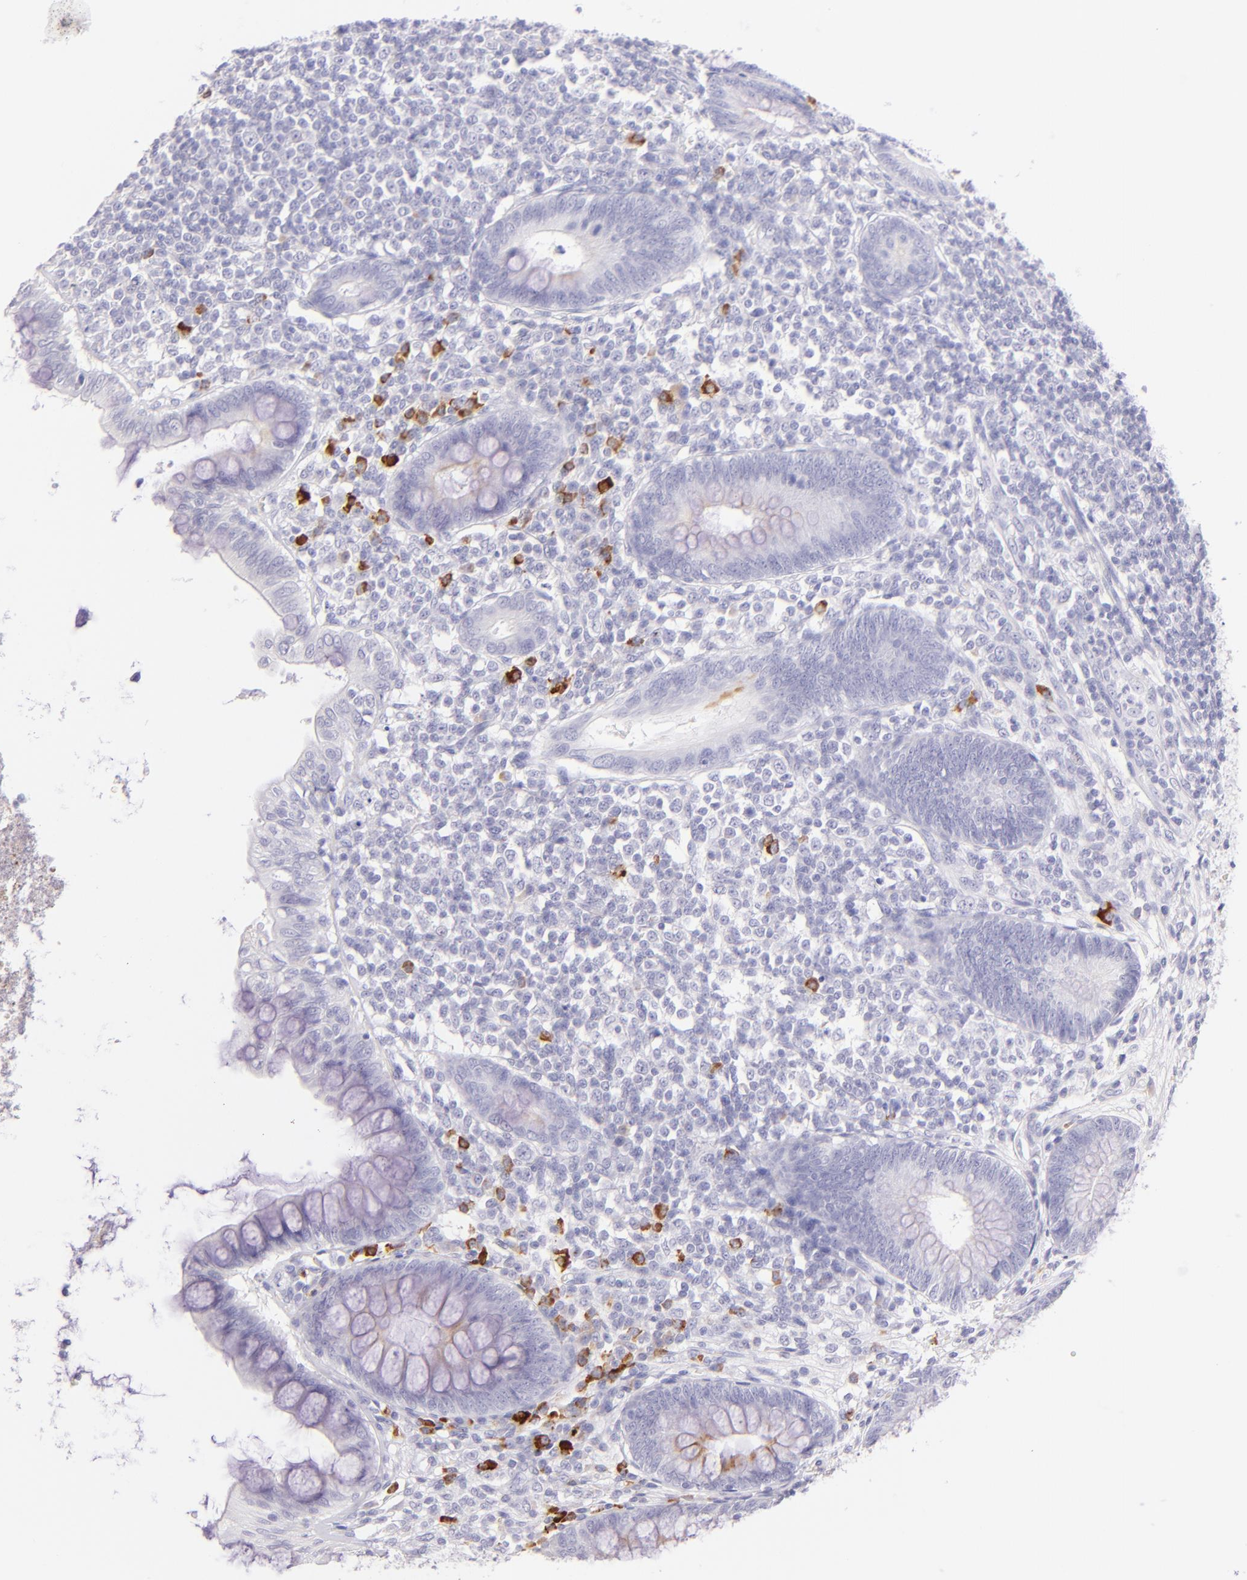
{"staining": {"intensity": "weak", "quantity": "<25%", "location": "cytoplasmic/membranous"}, "tissue": "appendix", "cell_type": "Glandular cells", "image_type": "normal", "snomed": [{"axis": "morphology", "description": "Normal tissue, NOS"}, {"axis": "topography", "description": "Appendix"}], "caption": "Immunohistochemistry (IHC) of normal appendix demonstrates no positivity in glandular cells.", "gene": "SDC1", "patient": {"sex": "female", "age": 66}}